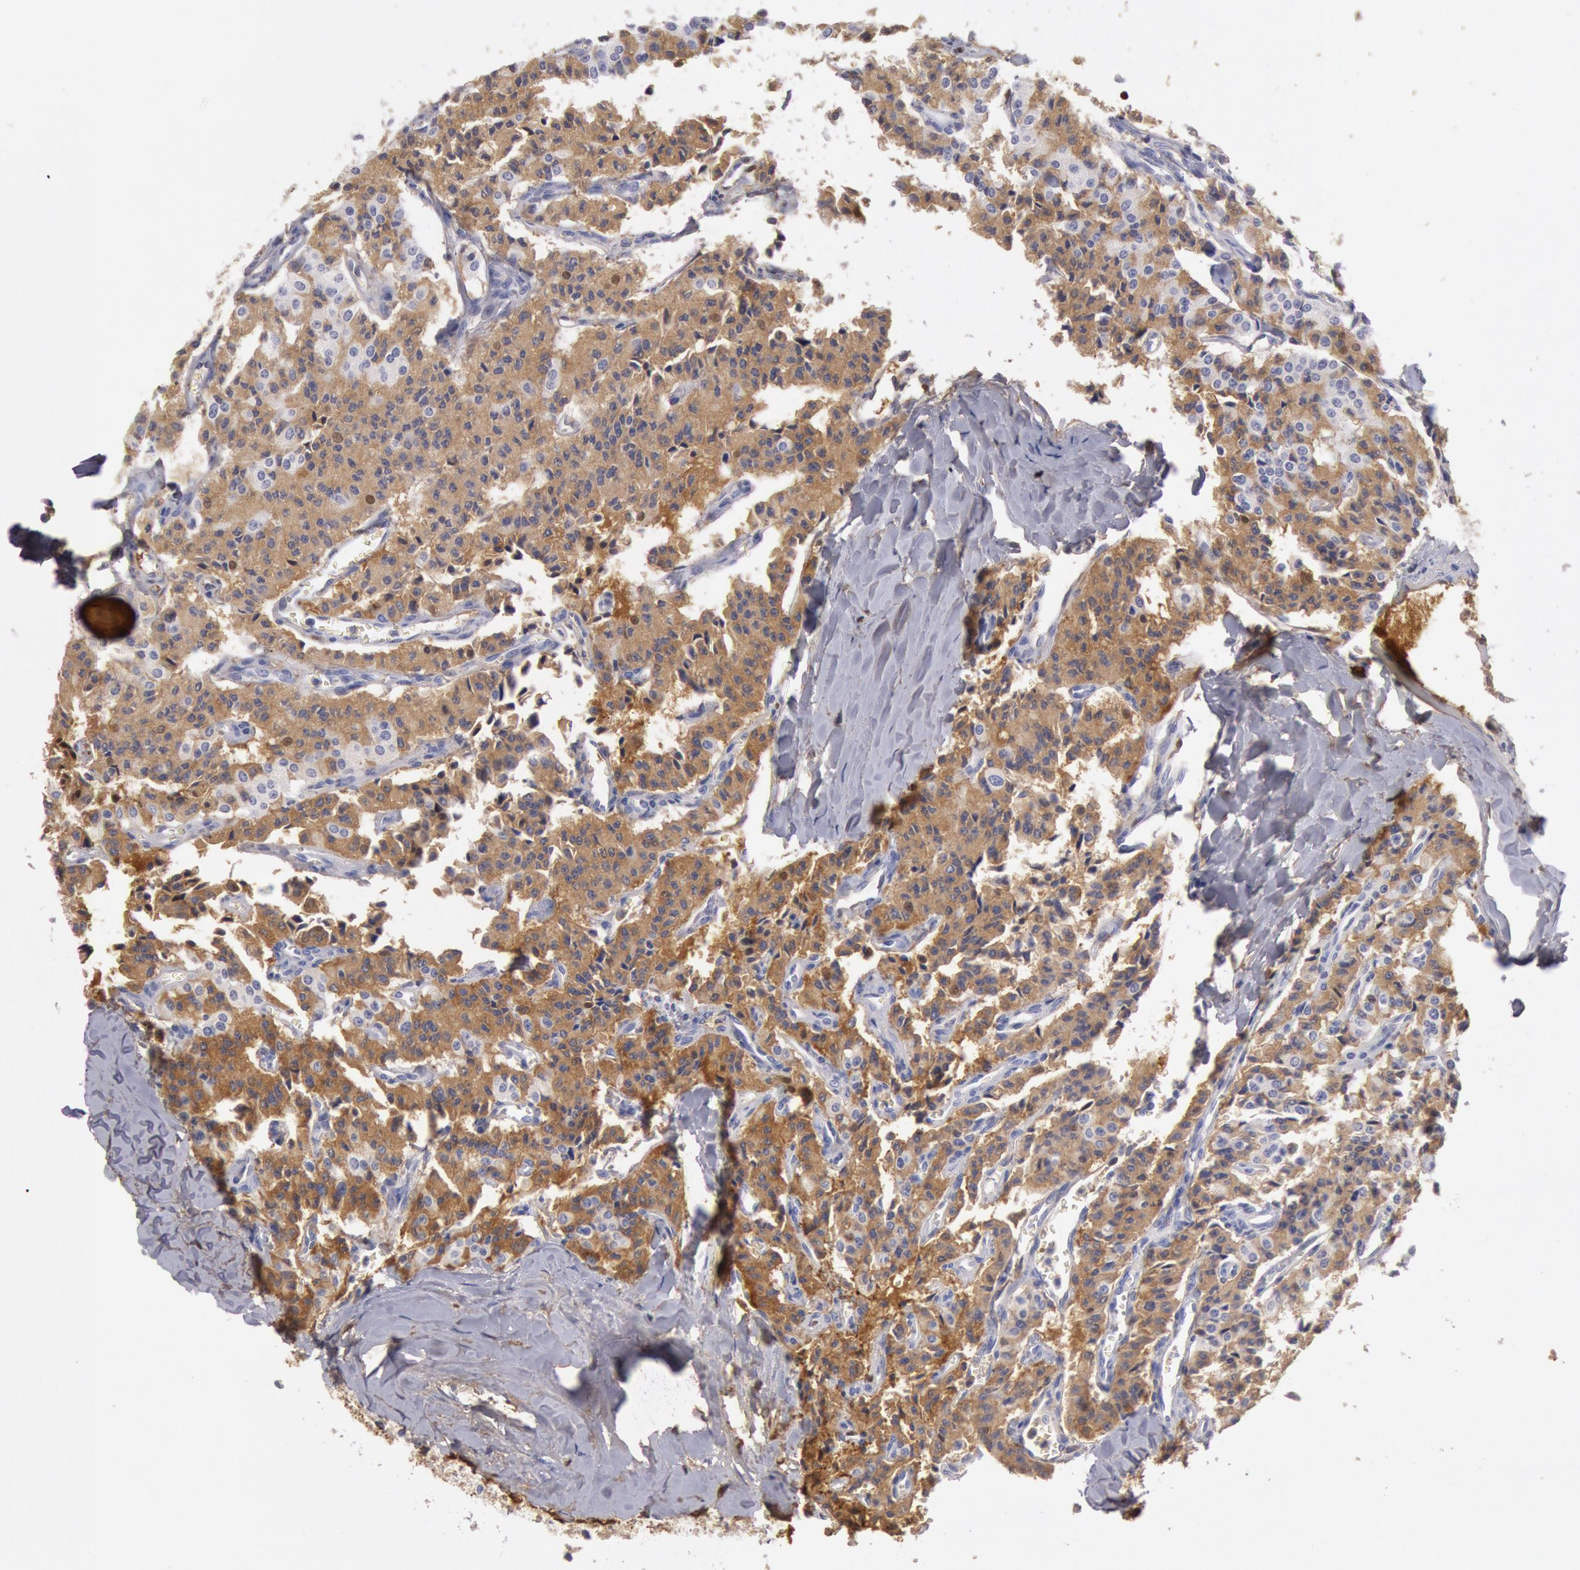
{"staining": {"intensity": "moderate", "quantity": "25%-75%", "location": "cytoplasmic/membranous"}, "tissue": "carcinoid", "cell_type": "Tumor cells", "image_type": "cancer", "snomed": [{"axis": "morphology", "description": "Carcinoid, malignant, NOS"}, {"axis": "topography", "description": "Bronchus"}], "caption": "A medium amount of moderate cytoplasmic/membranous positivity is identified in about 25%-75% of tumor cells in carcinoid tissue. The staining was performed using DAB to visualize the protein expression in brown, while the nuclei were stained in blue with hematoxylin (Magnification: 20x).", "gene": "IGHA1", "patient": {"sex": "male", "age": 55}}